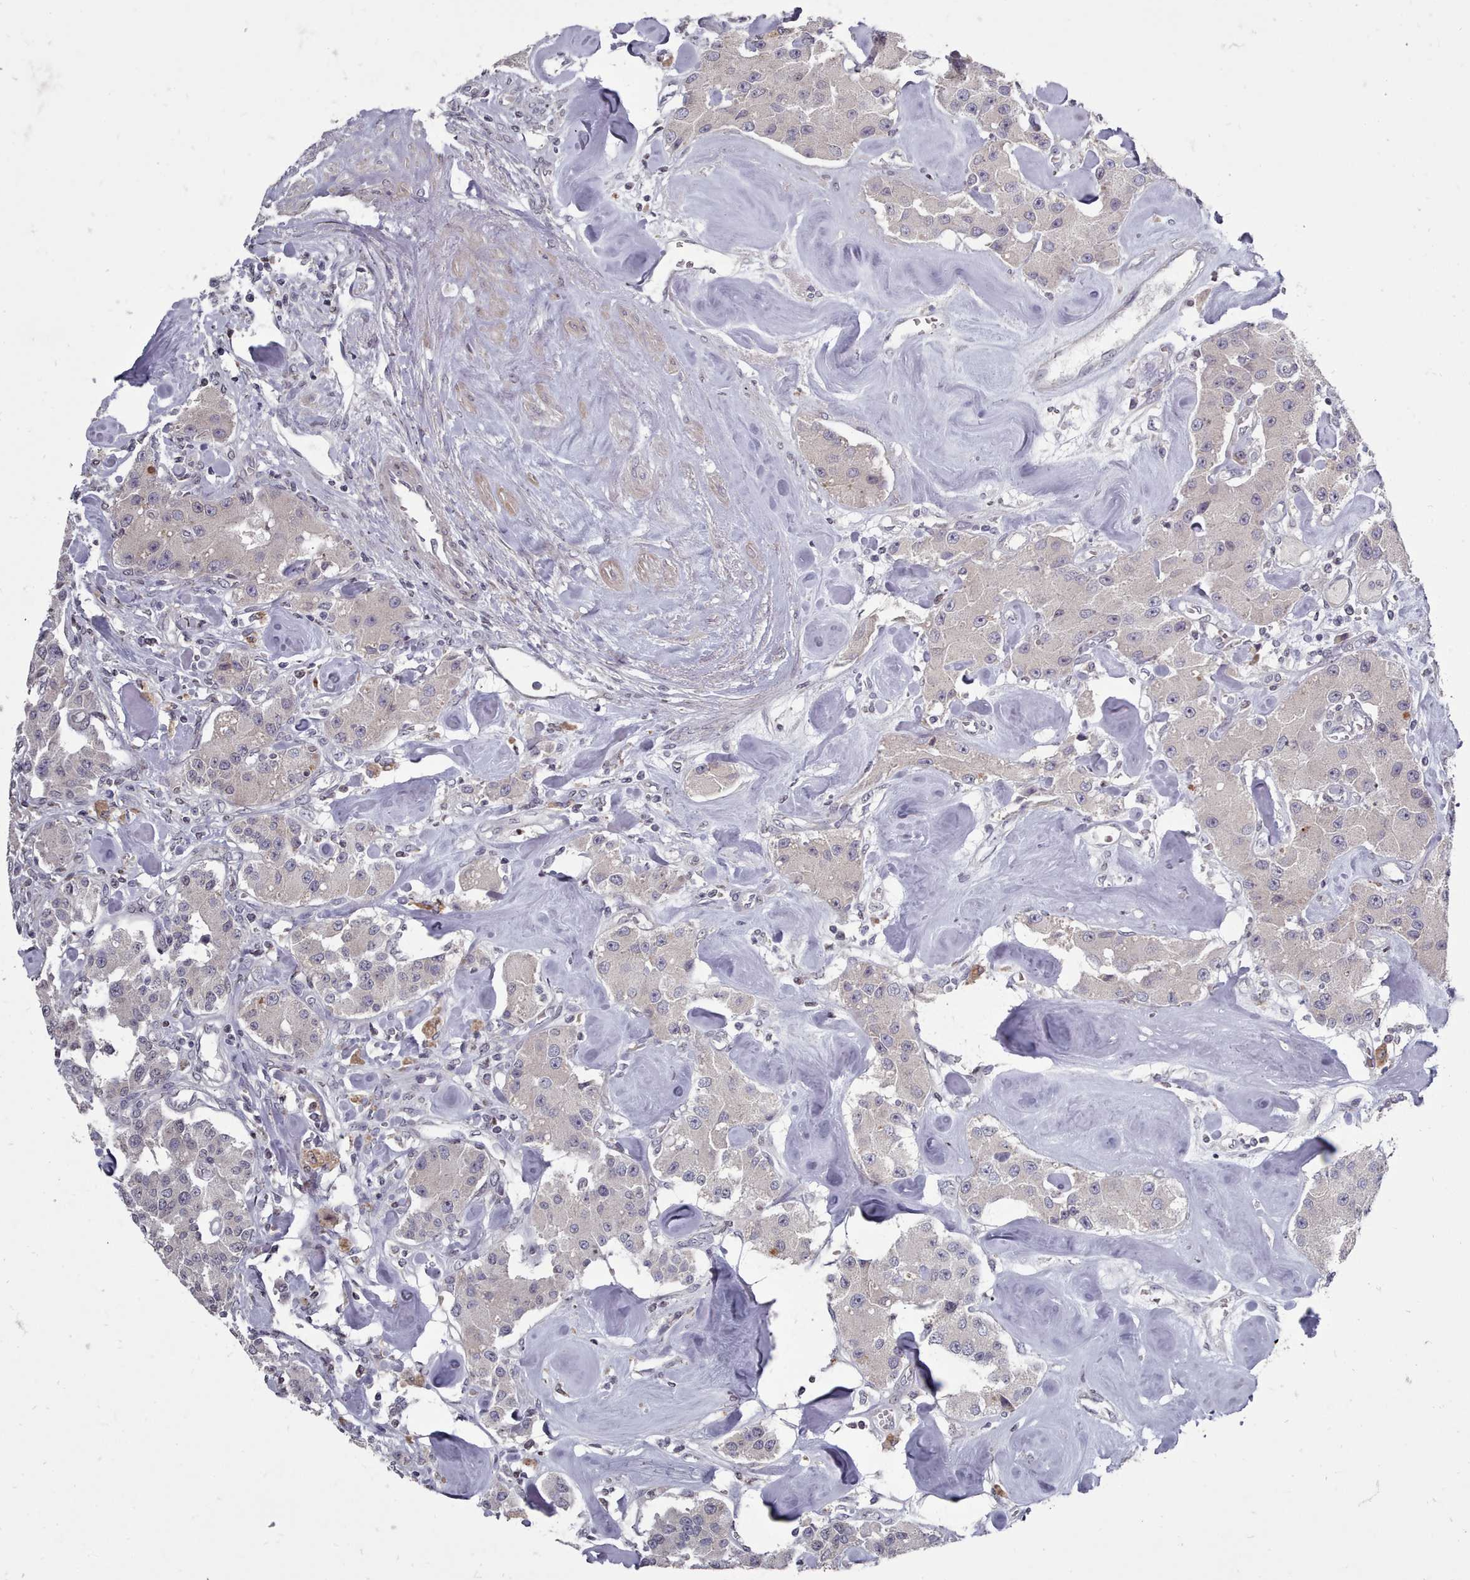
{"staining": {"intensity": "negative", "quantity": "none", "location": "none"}, "tissue": "carcinoid", "cell_type": "Tumor cells", "image_type": "cancer", "snomed": [{"axis": "morphology", "description": "Carcinoid, malignant, NOS"}, {"axis": "topography", "description": "Pancreas"}], "caption": "Tumor cells are negative for brown protein staining in carcinoid.", "gene": "ACKR3", "patient": {"sex": "male", "age": 41}}